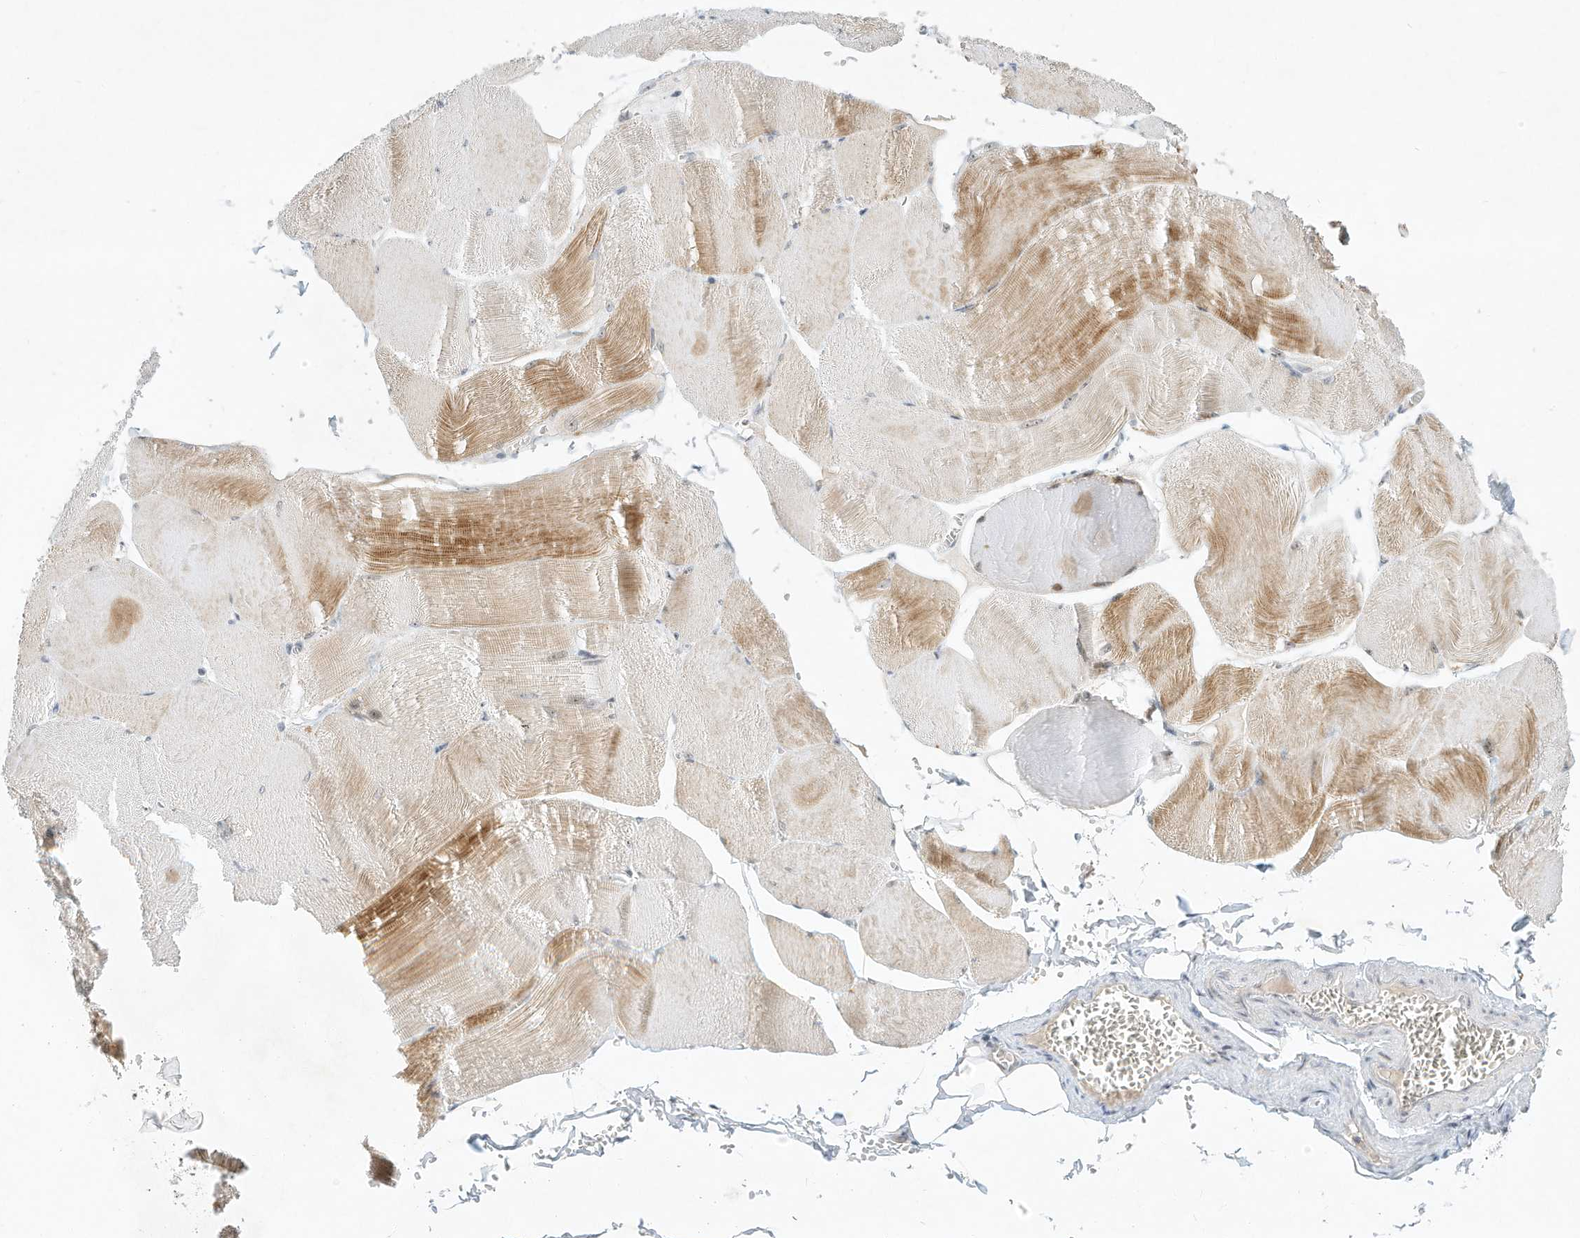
{"staining": {"intensity": "strong", "quantity": "<25%", "location": "cytoplasmic/membranous"}, "tissue": "skeletal muscle", "cell_type": "Myocytes", "image_type": "normal", "snomed": [{"axis": "morphology", "description": "Normal tissue, NOS"}, {"axis": "morphology", "description": "Basal cell carcinoma"}, {"axis": "topography", "description": "Skeletal muscle"}], "caption": "This is a micrograph of immunohistochemistry staining of benign skeletal muscle, which shows strong positivity in the cytoplasmic/membranous of myocytes.", "gene": "PAK6", "patient": {"sex": "female", "age": 64}}